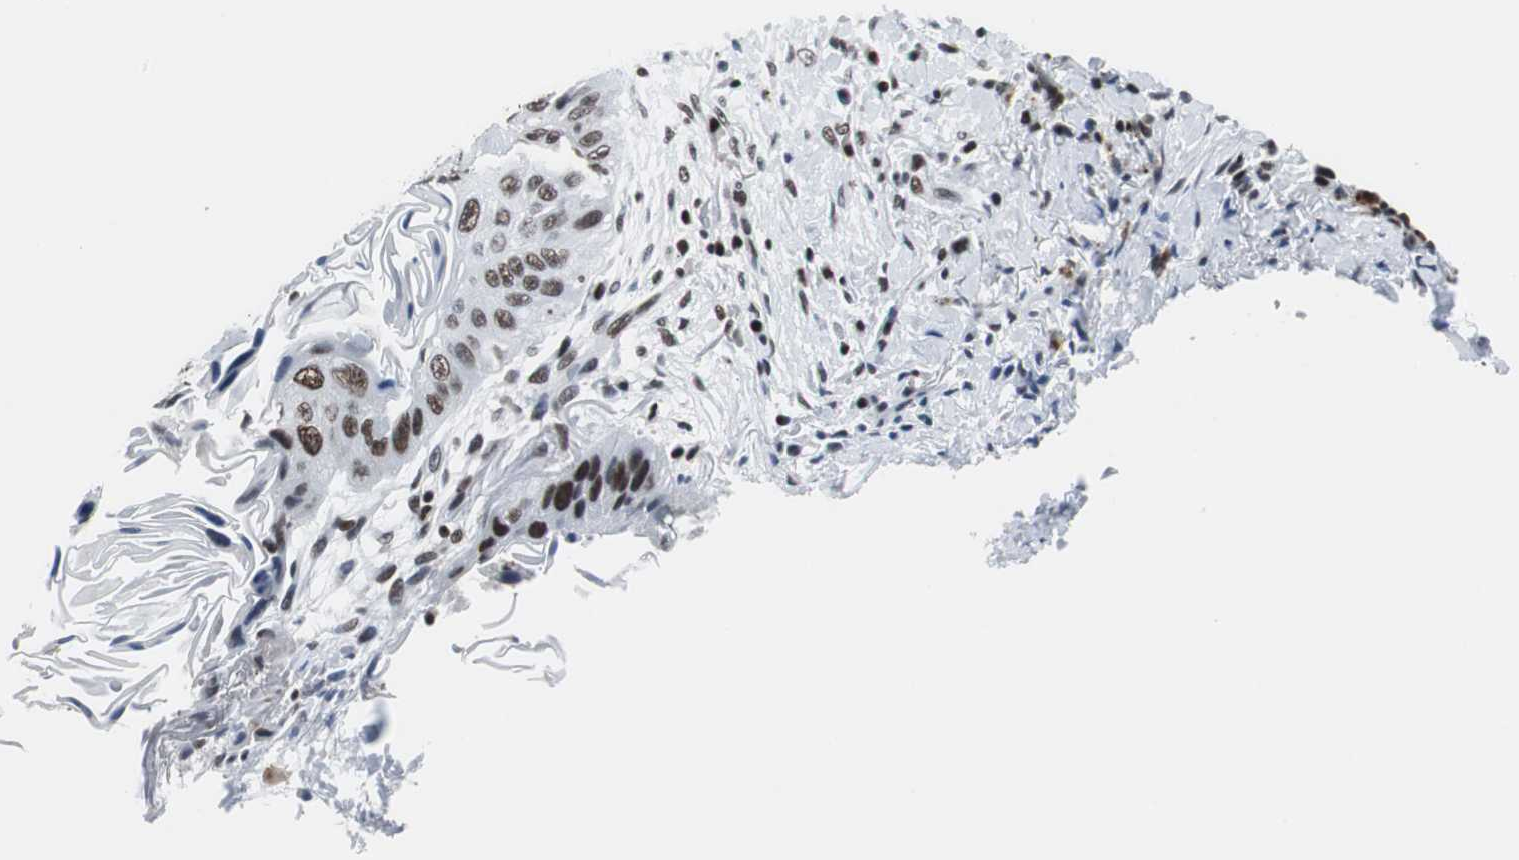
{"staining": {"intensity": "moderate", "quantity": ">75%", "location": "nuclear"}, "tissue": "lung cancer", "cell_type": "Tumor cells", "image_type": "cancer", "snomed": [{"axis": "morphology", "description": "Squamous cell carcinoma, NOS"}, {"axis": "topography", "description": "Lung"}], "caption": "Lung cancer (squamous cell carcinoma) tissue displays moderate nuclear positivity in approximately >75% of tumor cells", "gene": "RAD9A", "patient": {"sex": "female", "age": 67}}